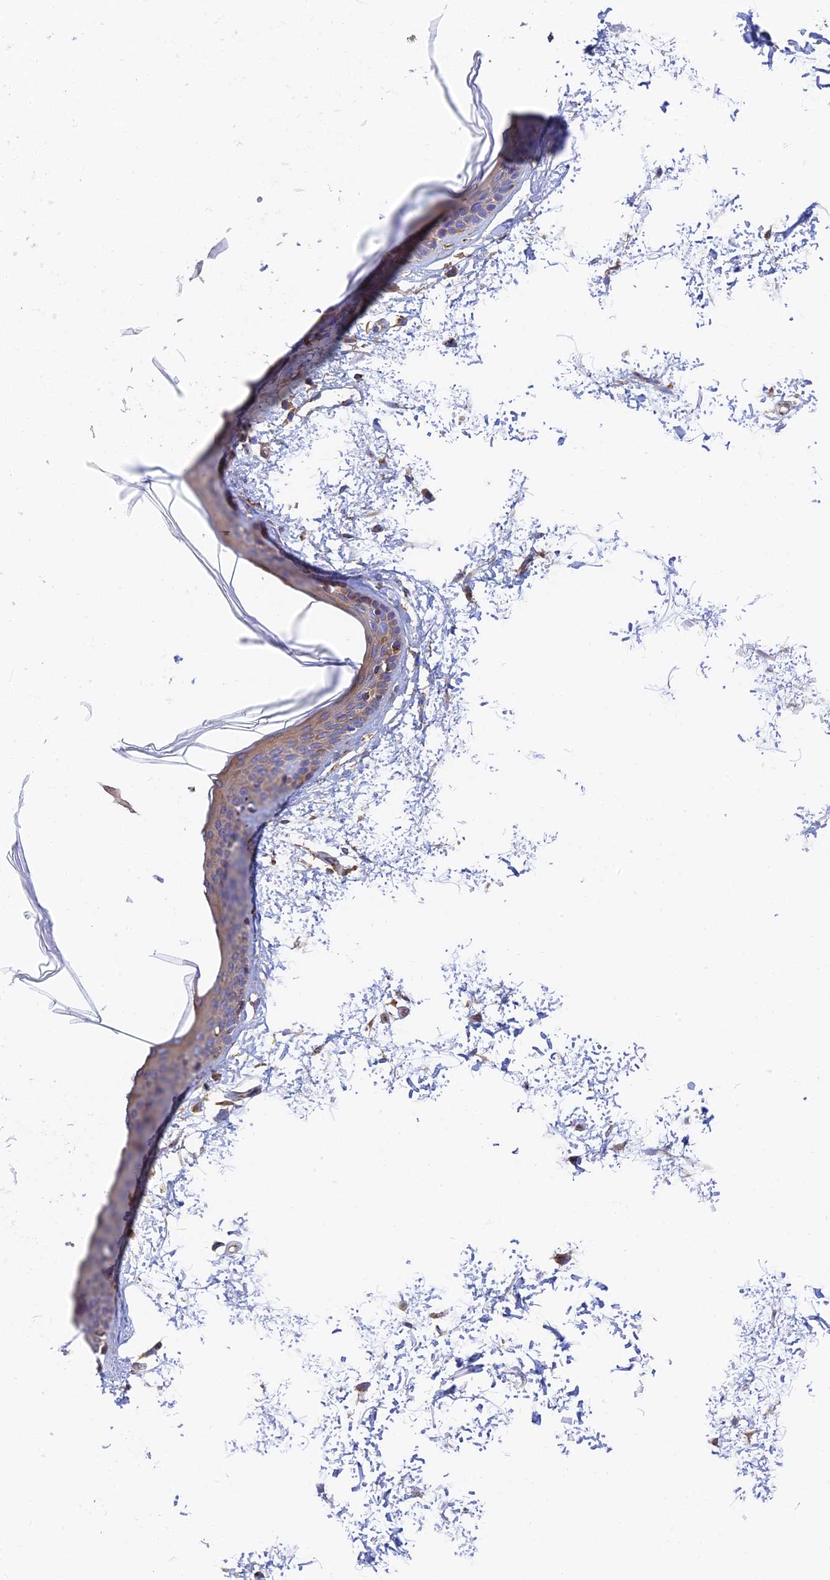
{"staining": {"intensity": "moderate", "quantity": ">75%", "location": "cytoplasmic/membranous"}, "tissue": "skin", "cell_type": "Fibroblasts", "image_type": "normal", "snomed": [{"axis": "morphology", "description": "Normal tissue, NOS"}, {"axis": "topography", "description": "Skin"}], "caption": "An IHC photomicrograph of benign tissue is shown. Protein staining in brown highlights moderate cytoplasmic/membranous positivity in skin within fibroblasts. Using DAB (3,3'-diaminobenzidine) (brown) and hematoxylin (blue) stains, captured at high magnification using brightfield microscopy.", "gene": "DCTN2", "patient": {"sex": "male", "age": 66}}